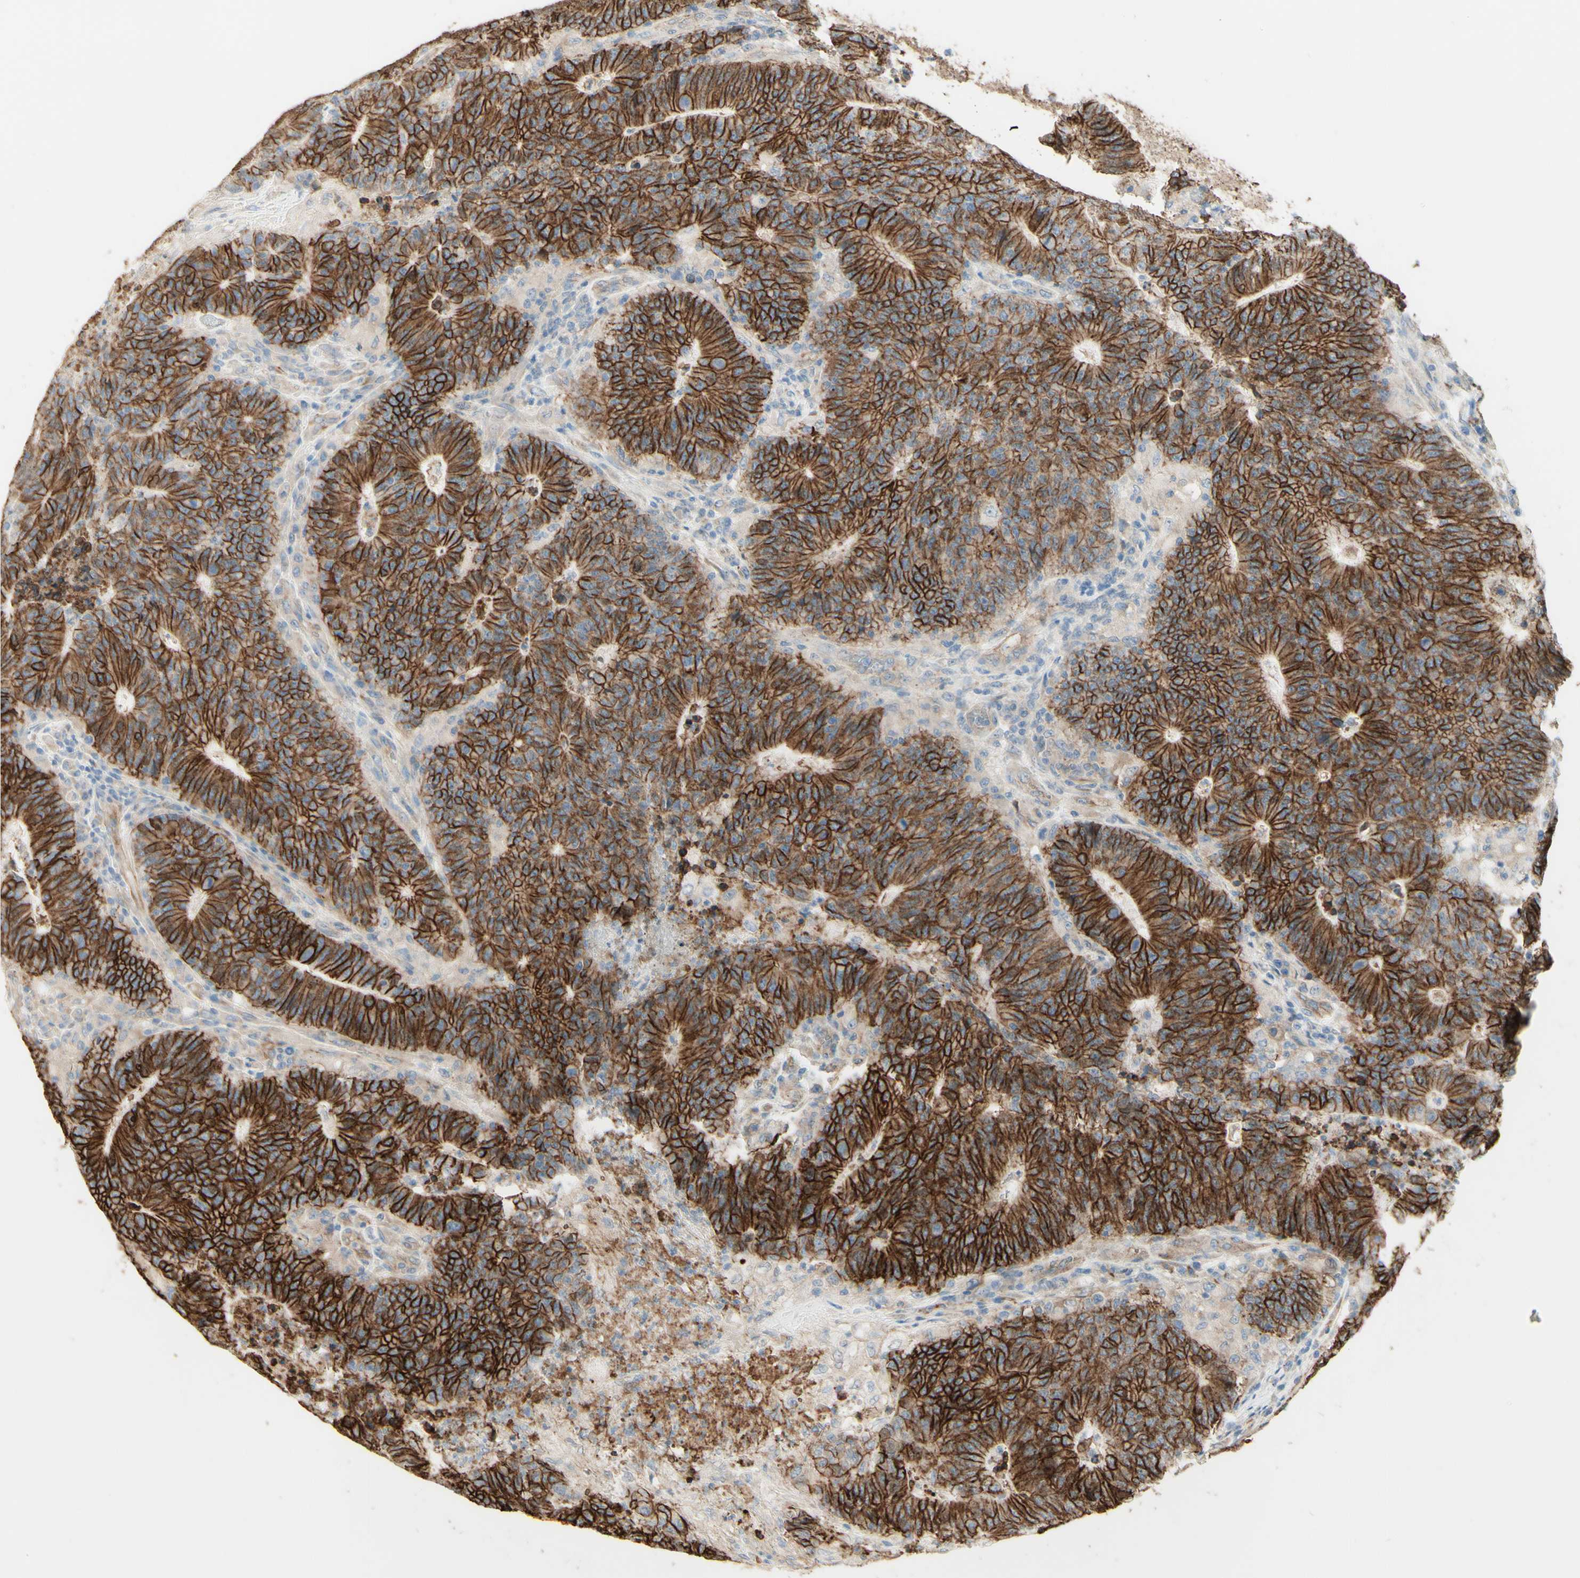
{"staining": {"intensity": "strong", "quantity": ">75%", "location": "cytoplasmic/membranous"}, "tissue": "colorectal cancer", "cell_type": "Tumor cells", "image_type": "cancer", "snomed": [{"axis": "morphology", "description": "Normal tissue, NOS"}, {"axis": "morphology", "description": "Adenocarcinoma, NOS"}, {"axis": "topography", "description": "Colon"}], "caption": "This is an image of immunohistochemistry (IHC) staining of colorectal adenocarcinoma, which shows strong positivity in the cytoplasmic/membranous of tumor cells.", "gene": "RNF149", "patient": {"sex": "female", "age": 75}}